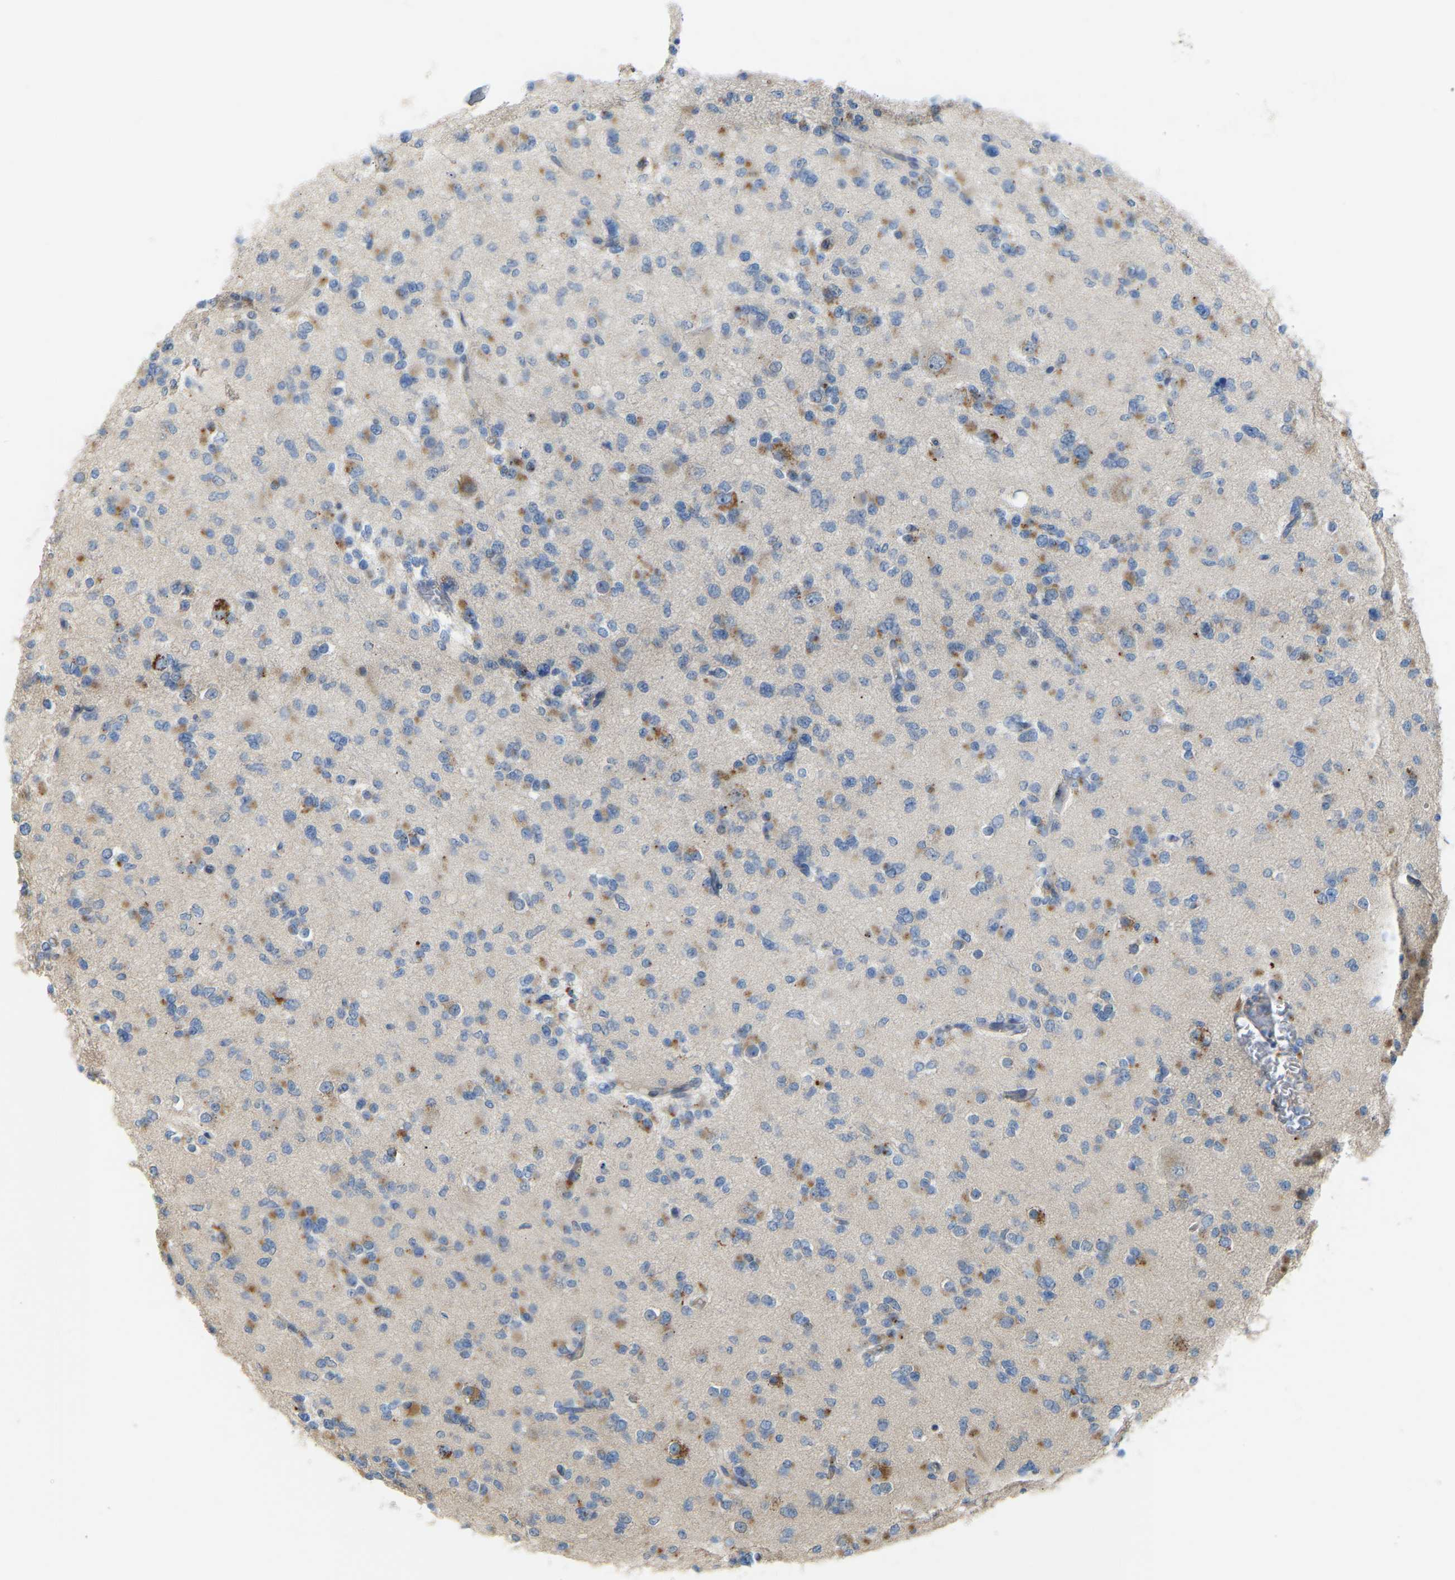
{"staining": {"intensity": "weak", "quantity": "25%-75%", "location": "cytoplasmic/membranous"}, "tissue": "glioma", "cell_type": "Tumor cells", "image_type": "cancer", "snomed": [{"axis": "morphology", "description": "Glioma, malignant, Low grade"}, {"axis": "topography", "description": "Brain"}], "caption": "Protein expression analysis of human malignant glioma (low-grade) reveals weak cytoplasmic/membranous expression in approximately 25%-75% of tumor cells.", "gene": "RGP1", "patient": {"sex": "female", "age": 22}}